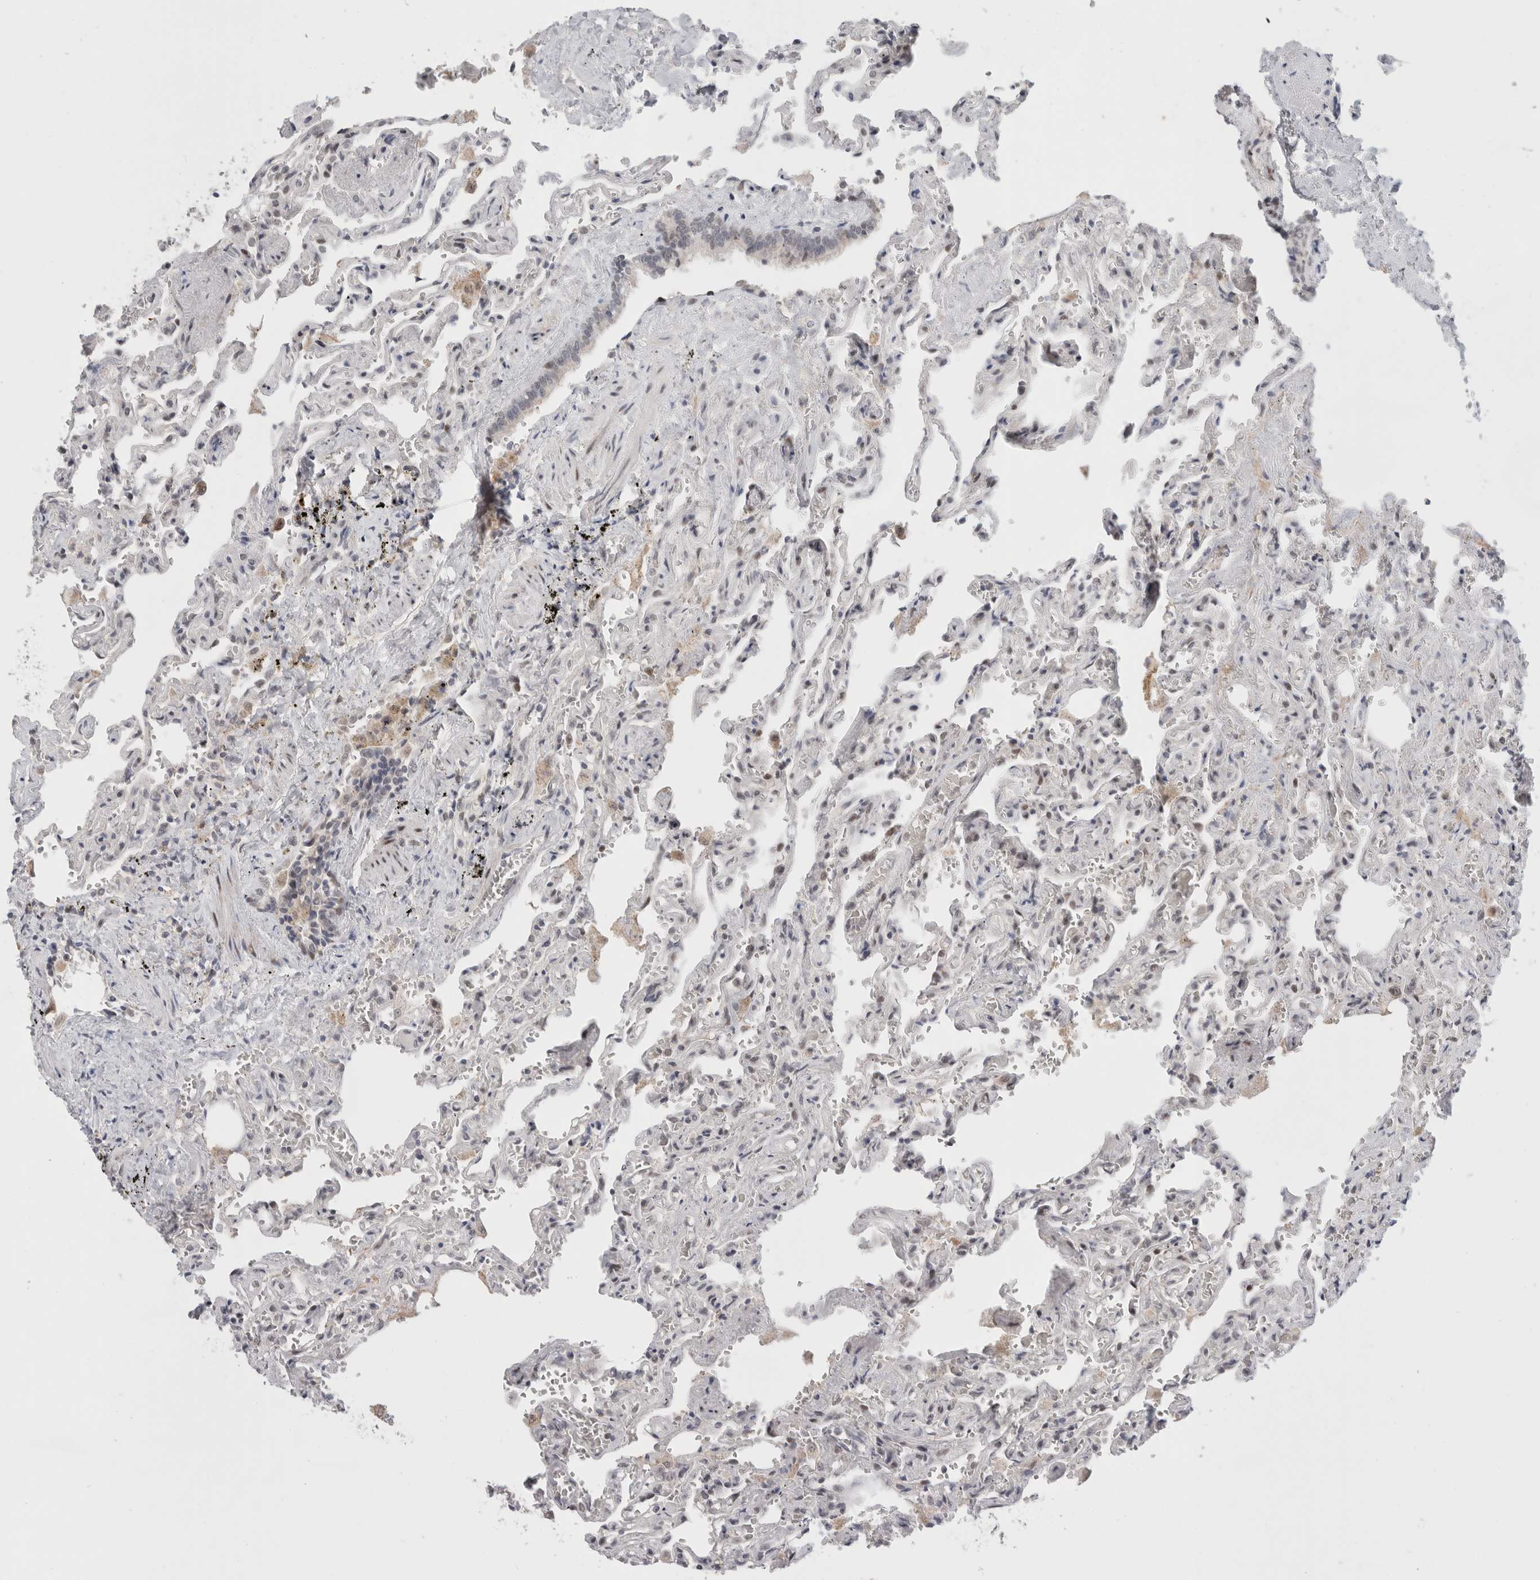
{"staining": {"intensity": "weak", "quantity": "<25%", "location": "nuclear"}, "tissue": "lung", "cell_type": "Alveolar cells", "image_type": "normal", "snomed": [{"axis": "morphology", "description": "Normal tissue, NOS"}, {"axis": "topography", "description": "Lung"}], "caption": "Immunohistochemistry image of unremarkable lung: lung stained with DAB displays no significant protein staining in alveolar cells. (DAB immunohistochemistry, high magnification).", "gene": "SENP6", "patient": {"sex": "male", "age": 21}}